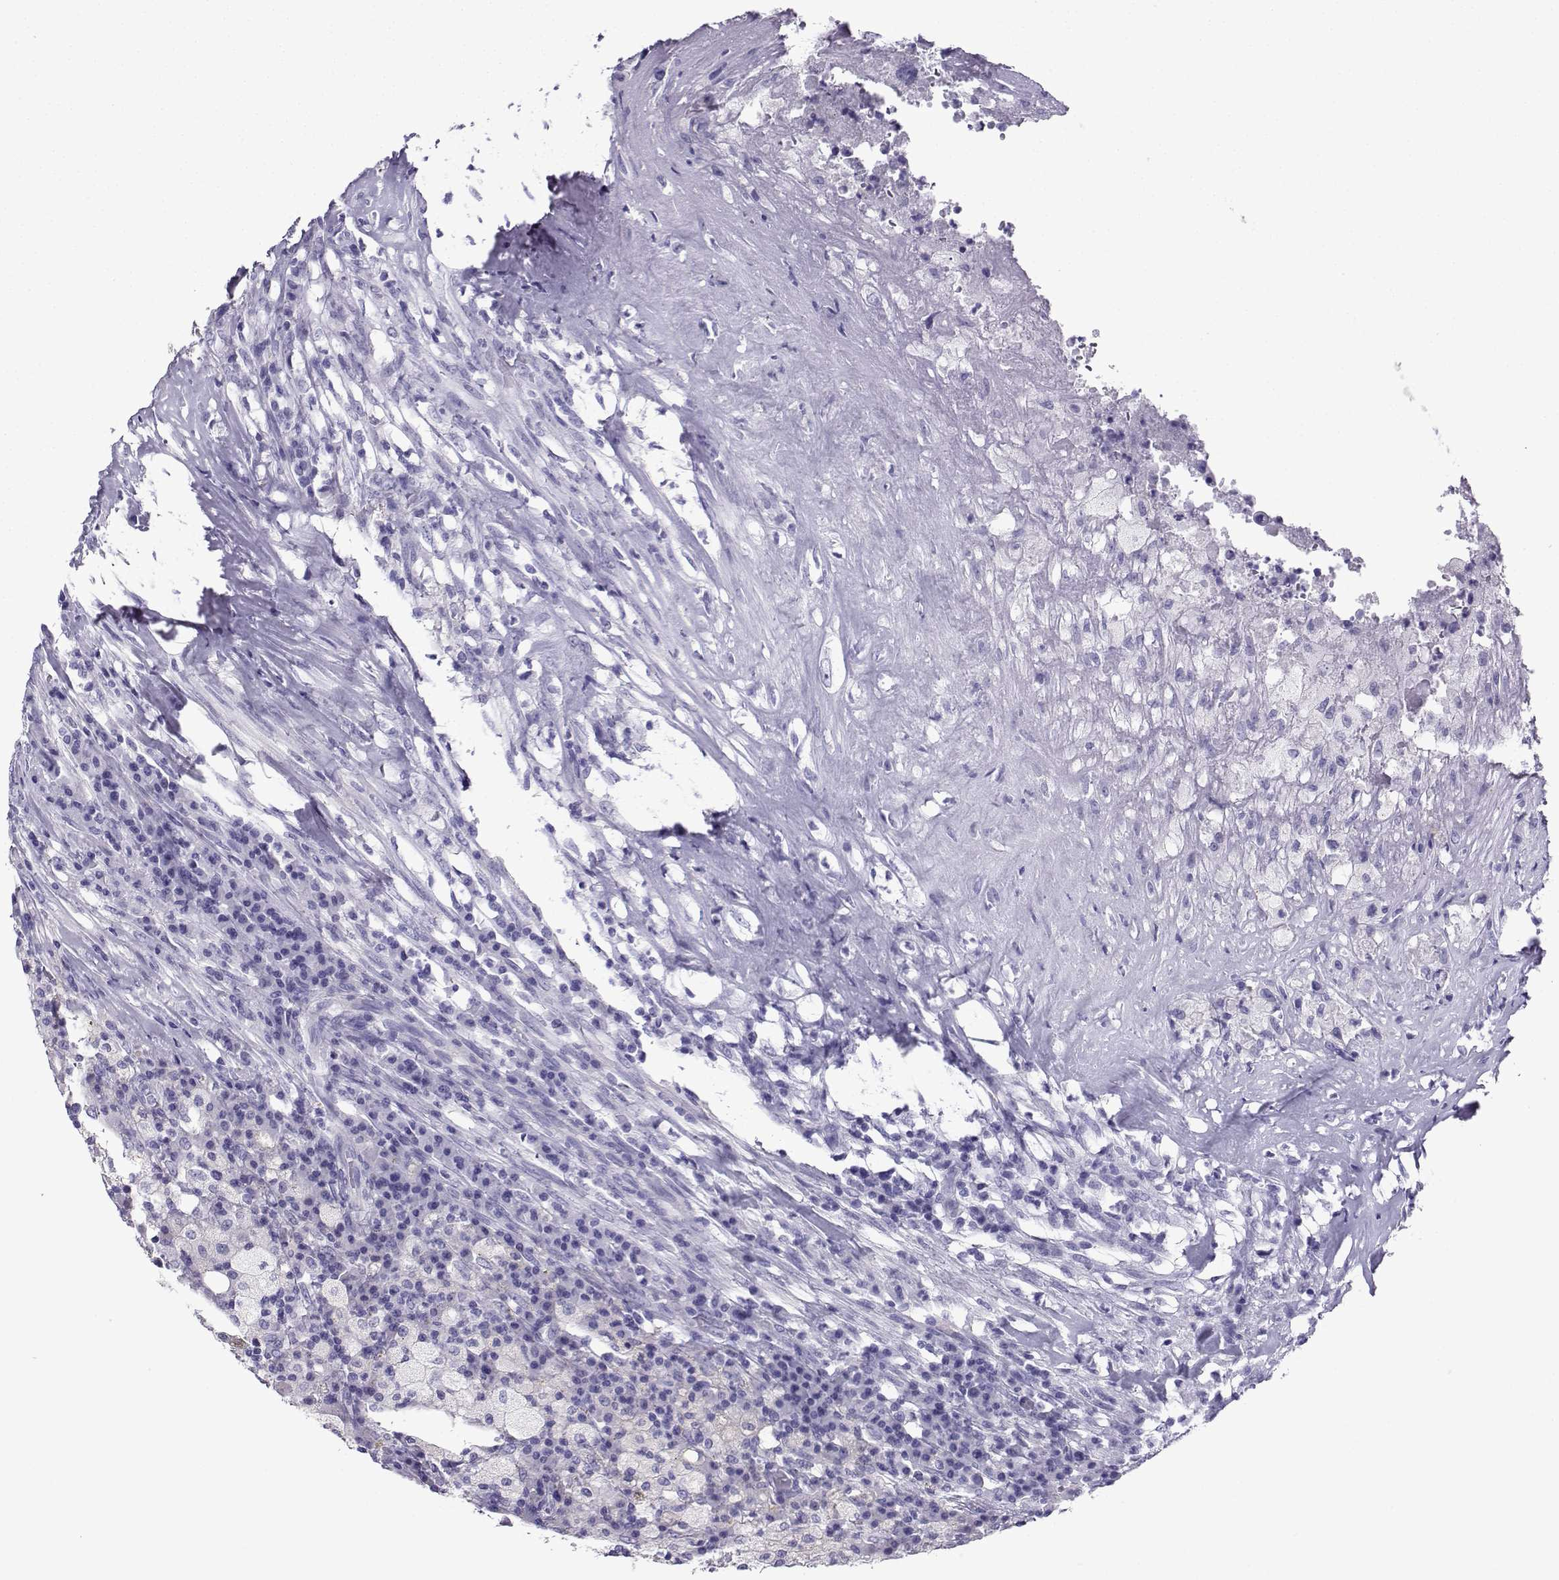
{"staining": {"intensity": "negative", "quantity": "none", "location": "none"}, "tissue": "testis cancer", "cell_type": "Tumor cells", "image_type": "cancer", "snomed": [{"axis": "morphology", "description": "Necrosis, NOS"}, {"axis": "morphology", "description": "Carcinoma, Embryonal, NOS"}, {"axis": "topography", "description": "Testis"}], "caption": "Immunohistochemical staining of human embryonal carcinoma (testis) displays no significant positivity in tumor cells.", "gene": "CD109", "patient": {"sex": "male", "age": 19}}